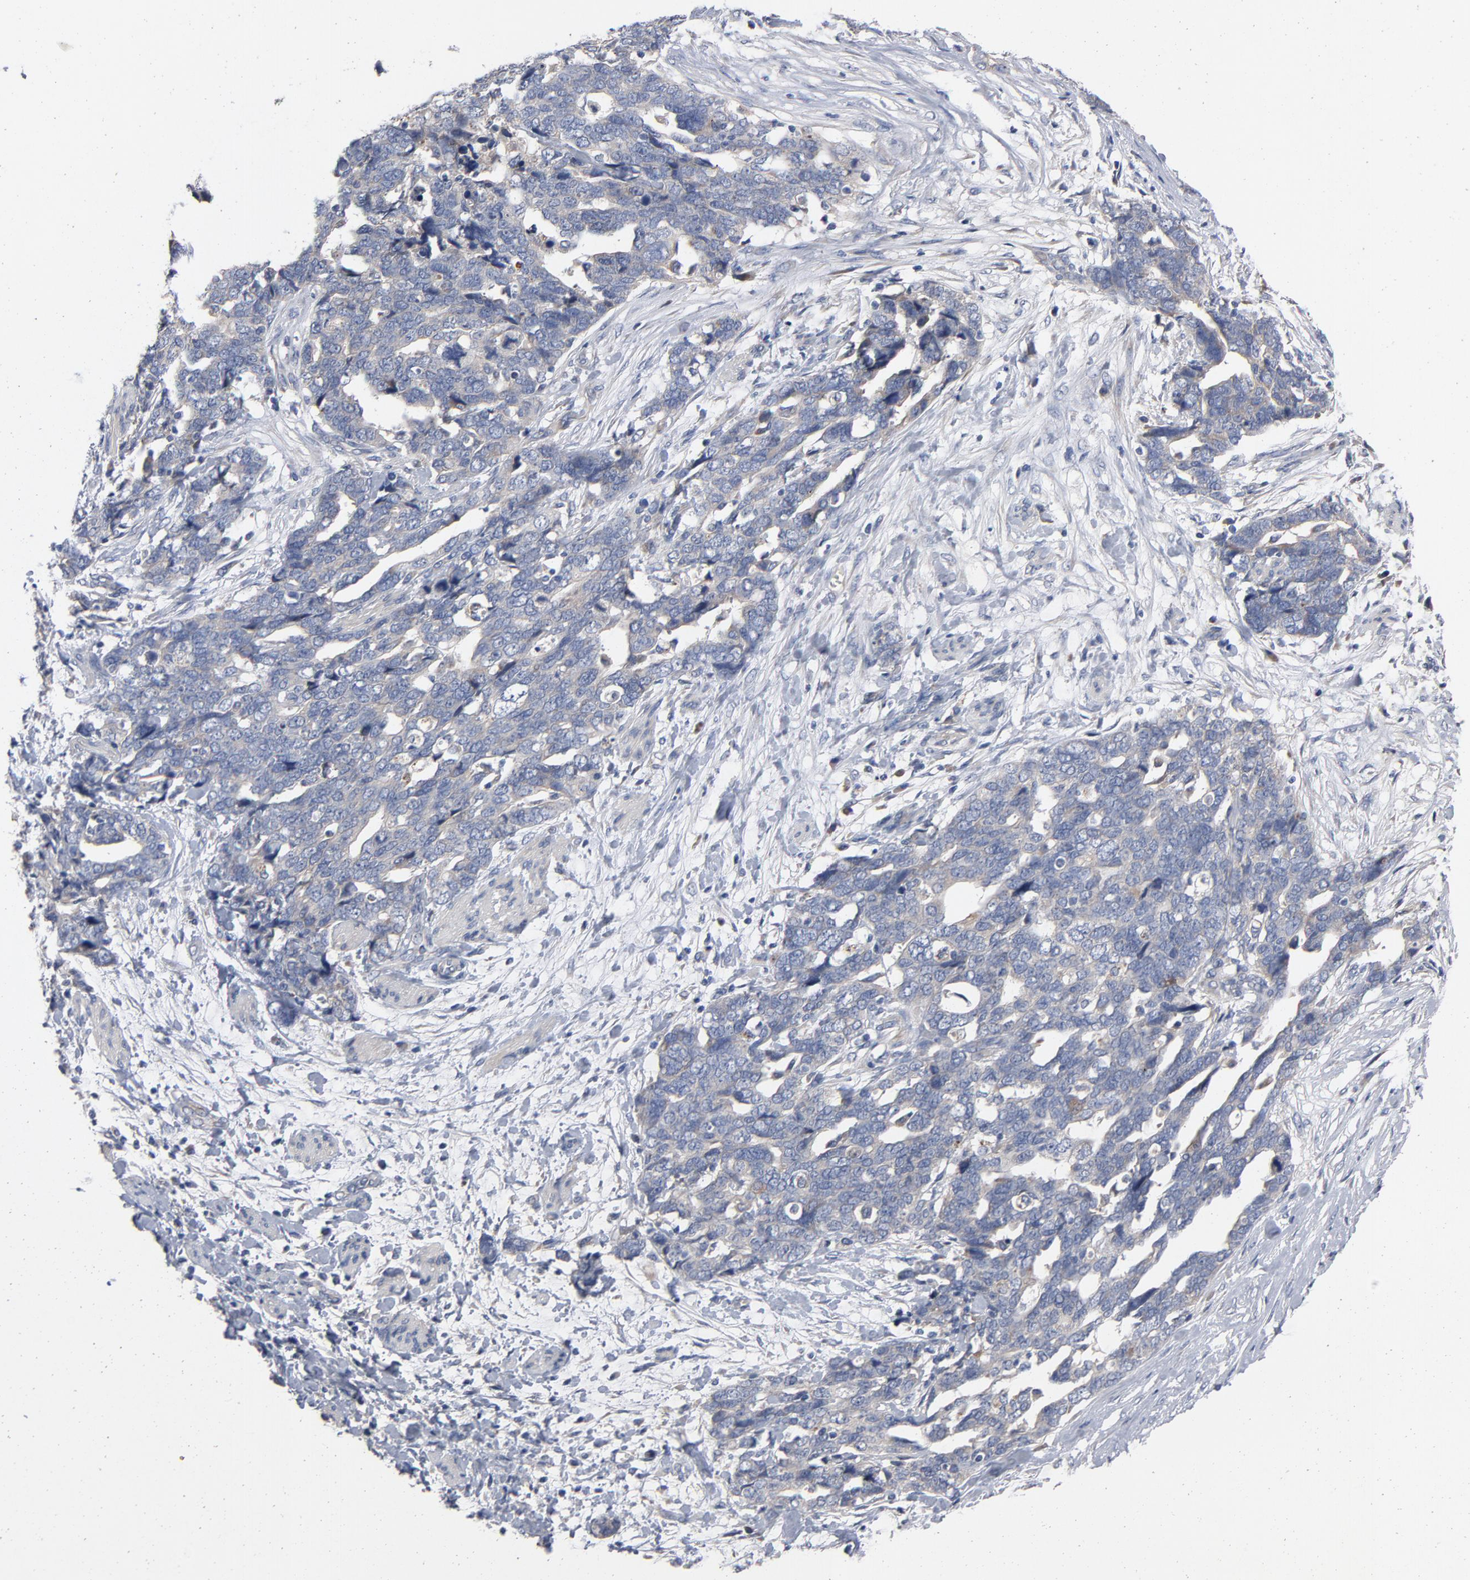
{"staining": {"intensity": "weak", "quantity": "<25%", "location": "cytoplasmic/membranous"}, "tissue": "ovarian cancer", "cell_type": "Tumor cells", "image_type": "cancer", "snomed": [{"axis": "morphology", "description": "Normal tissue, NOS"}, {"axis": "morphology", "description": "Cystadenocarcinoma, serous, NOS"}, {"axis": "topography", "description": "Fallopian tube"}, {"axis": "topography", "description": "Ovary"}], "caption": "There is no significant expression in tumor cells of serous cystadenocarcinoma (ovarian). (Brightfield microscopy of DAB (3,3'-diaminobenzidine) immunohistochemistry (IHC) at high magnification).", "gene": "CCDC134", "patient": {"sex": "female", "age": 56}}